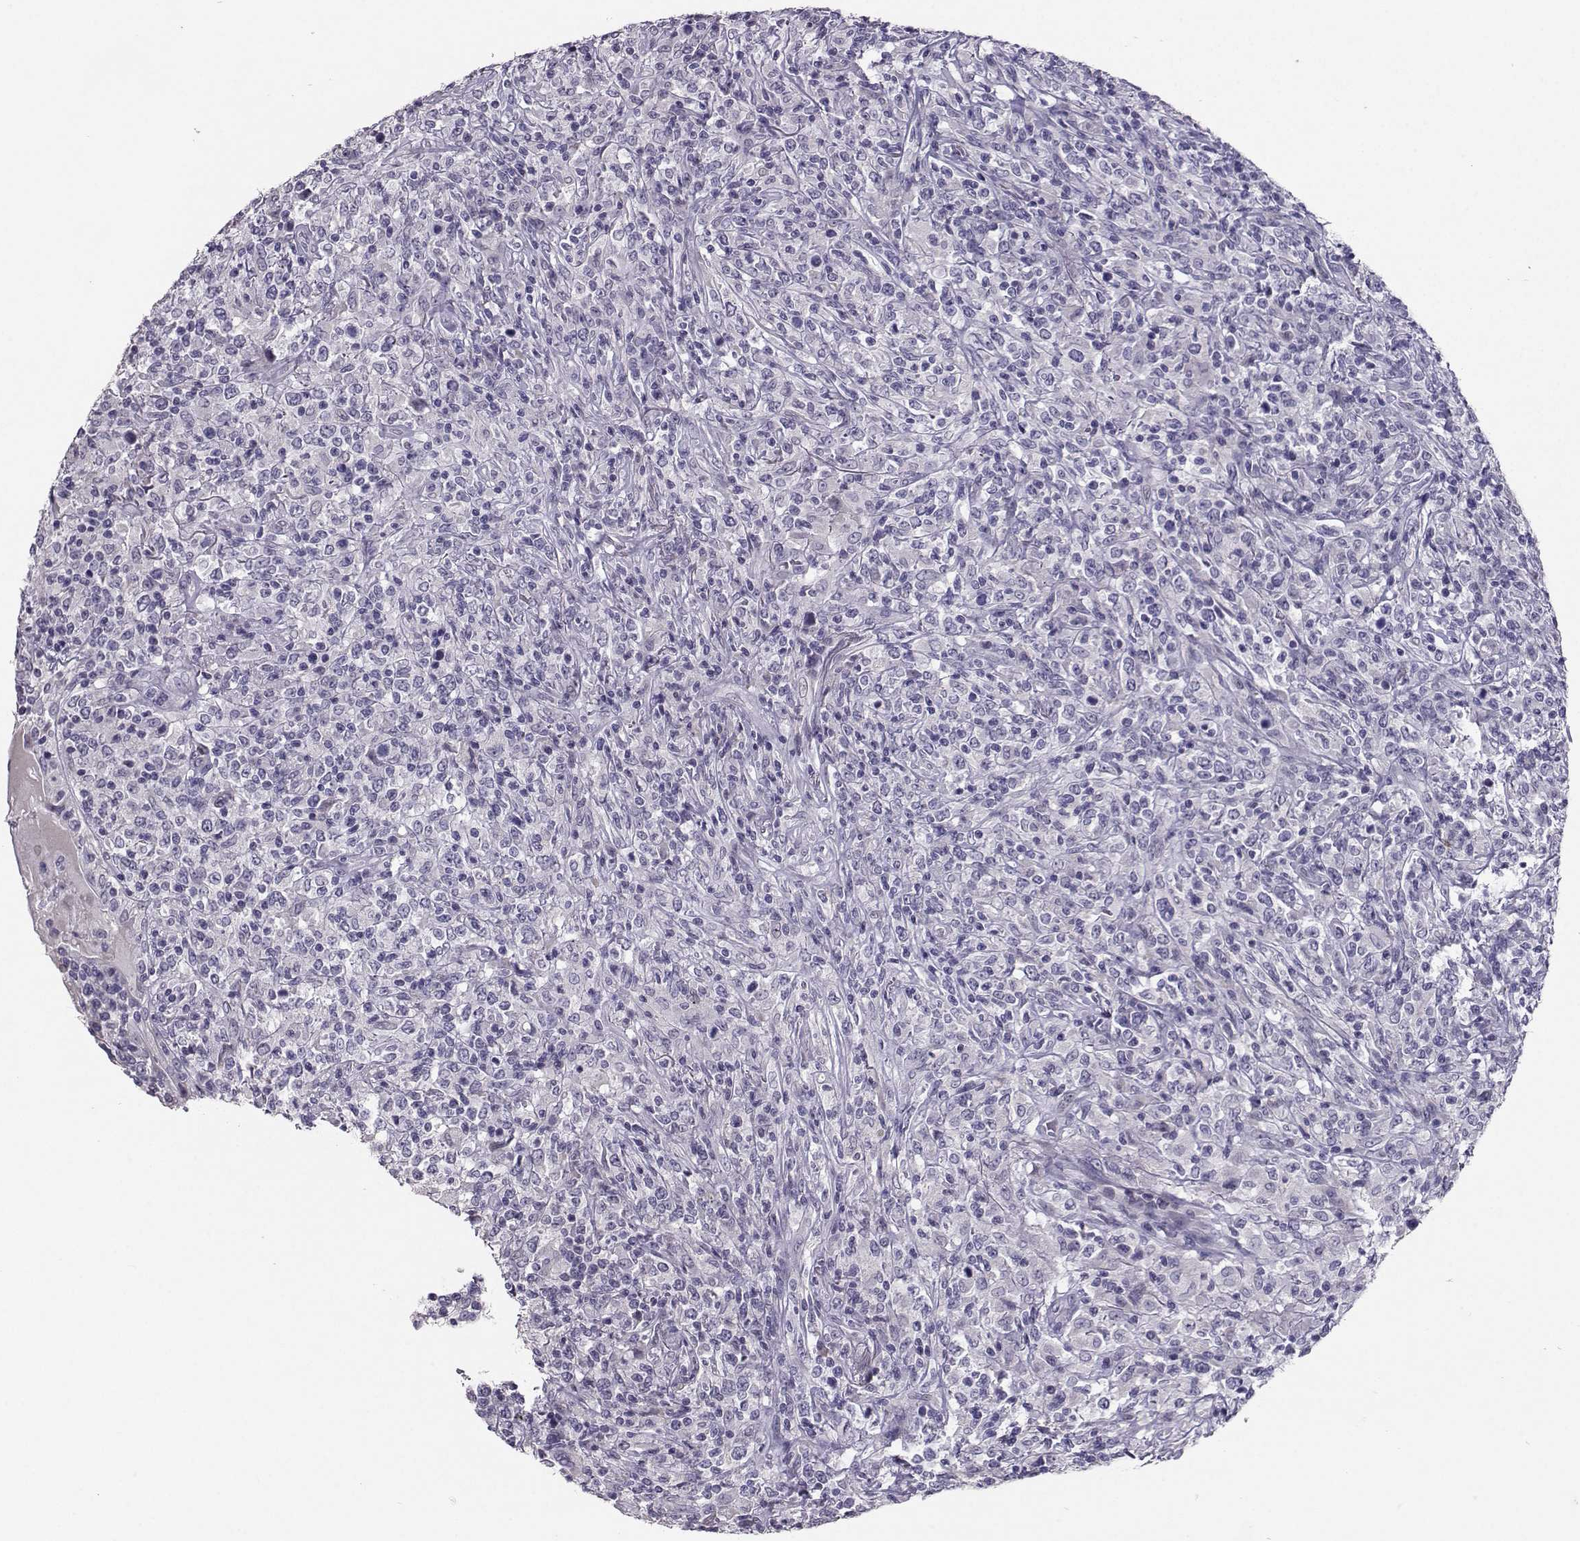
{"staining": {"intensity": "negative", "quantity": "none", "location": "none"}, "tissue": "lymphoma", "cell_type": "Tumor cells", "image_type": "cancer", "snomed": [{"axis": "morphology", "description": "Malignant lymphoma, non-Hodgkin's type, High grade"}, {"axis": "topography", "description": "Lung"}], "caption": "Lymphoma stained for a protein using IHC exhibits no staining tumor cells.", "gene": "CARTPT", "patient": {"sex": "male", "age": 79}}